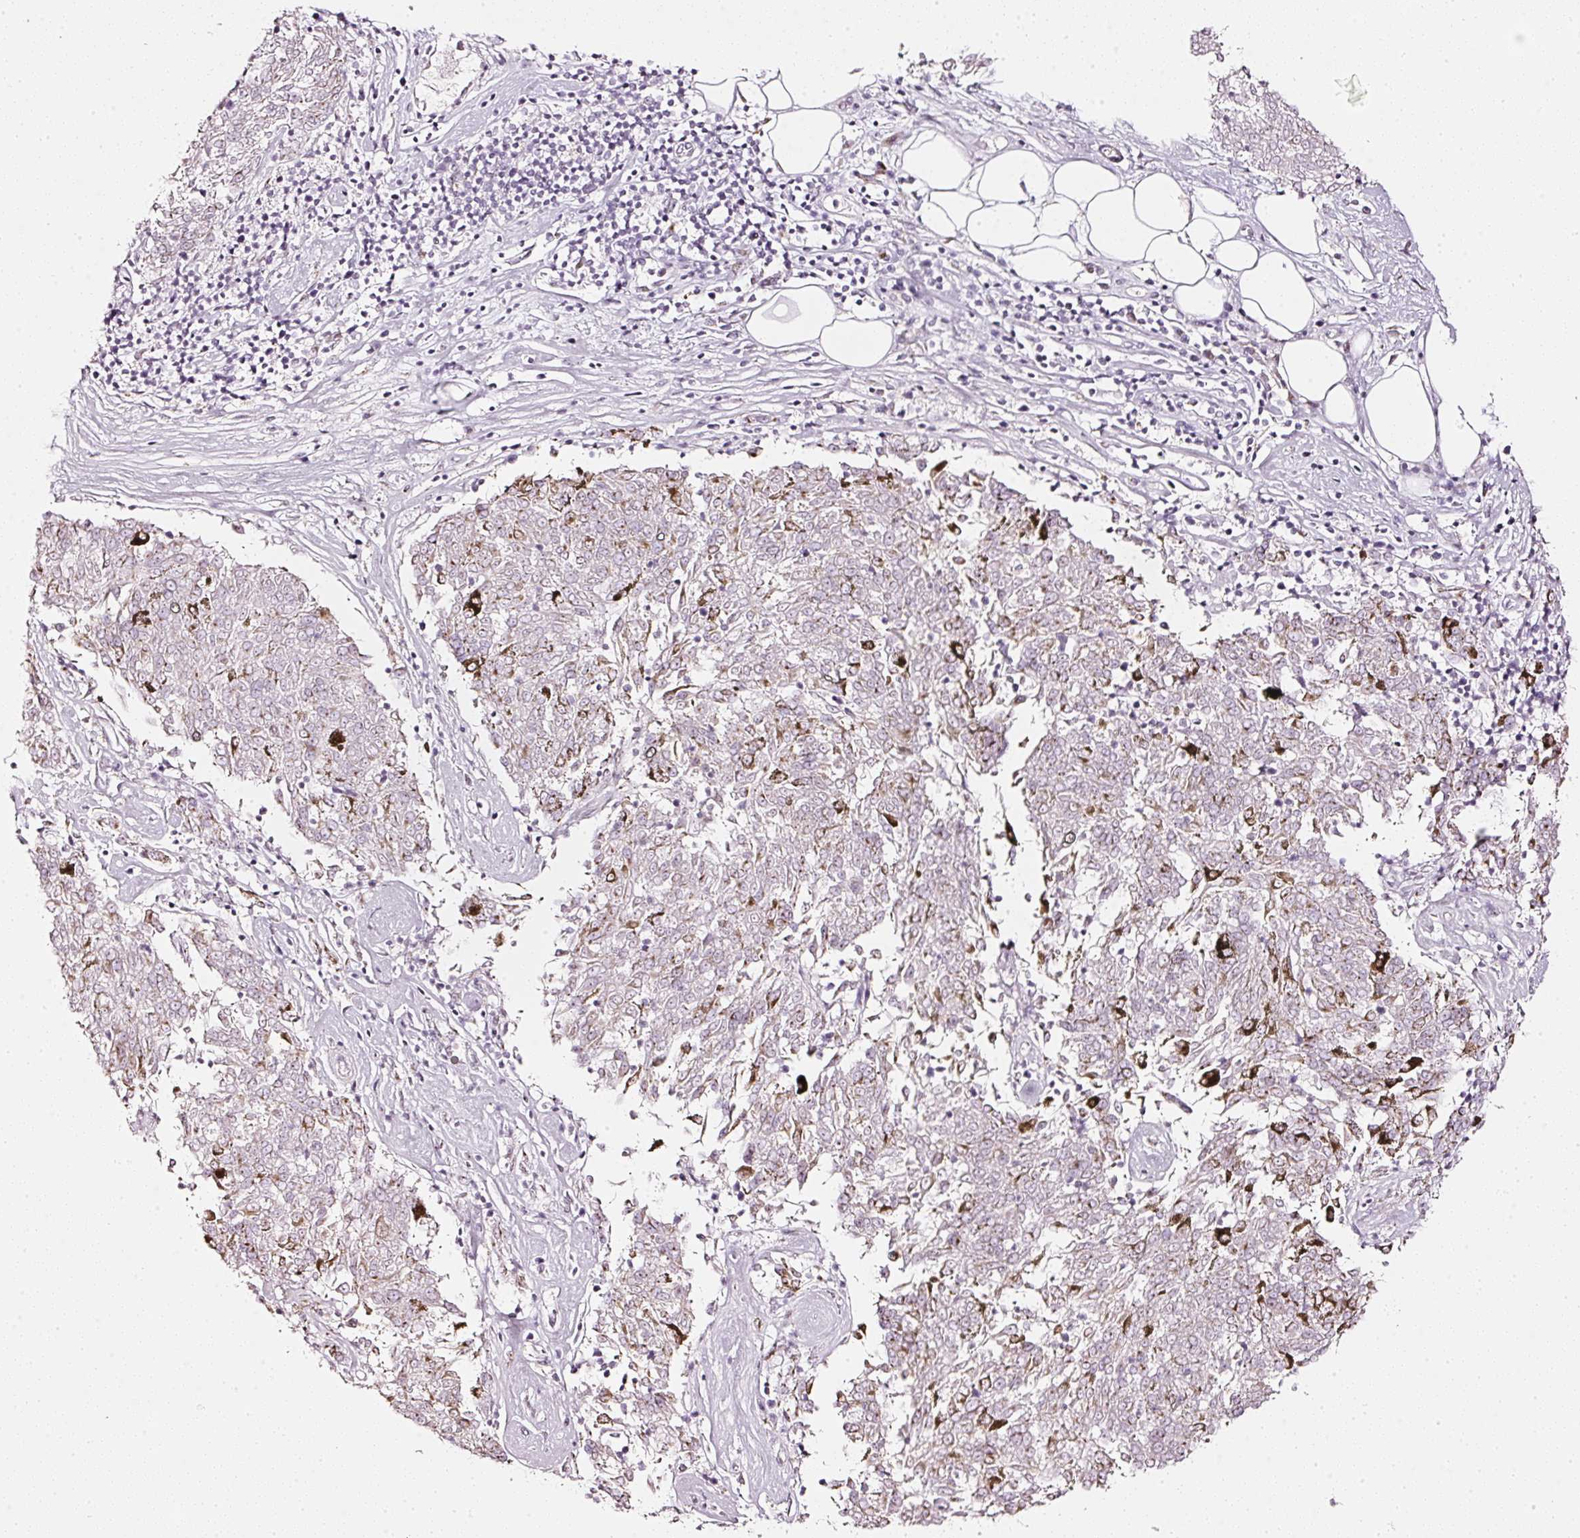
{"staining": {"intensity": "negative", "quantity": "none", "location": "none"}, "tissue": "melanoma", "cell_type": "Tumor cells", "image_type": "cancer", "snomed": [{"axis": "morphology", "description": "Malignant melanoma, NOS"}, {"axis": "topography", "description": "Skin"}], "caption": "High power microscopy image of an IHC image of melanoma, revealing no significant staining in tumor cells.", "gene": "SDF4", "patient": {"sex": "female", "age": 72}}